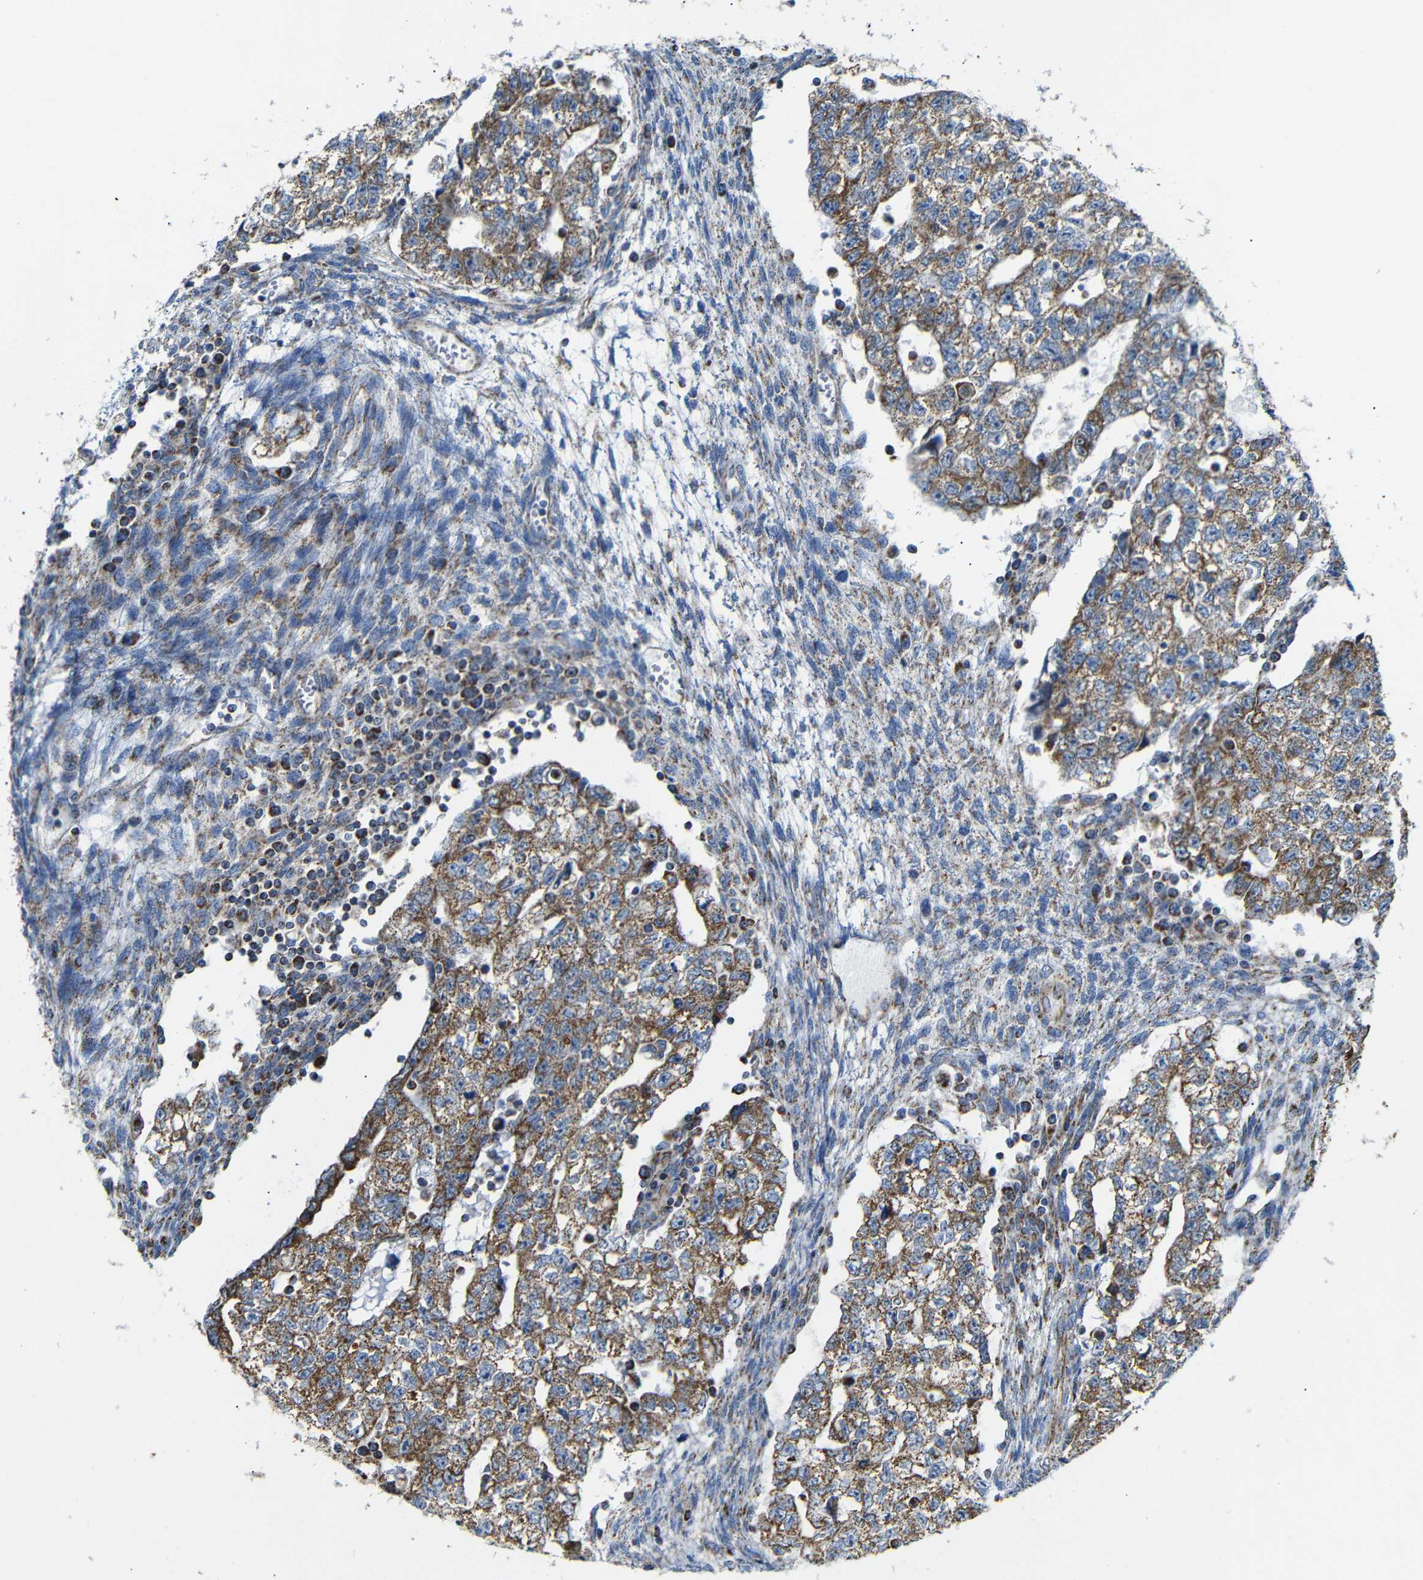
{"staining": {"intensity": "moderate", "quantity": ">75%", "location": "cytoplasmic/membranous"}, "tissue": "testis cancer", "cell_type": "Tumor cells", "image_type": "cancer", "snomed": [{"axis": "morphology", "description": "Seminoma, NOS"}, {"axis": "morphology", "description": "Carcinoma, Embryonal, NOS"}, {"axis": "topography", "description": "Testis"}], "caption": "DAB immunohistochemical staining of human seminoma (testis) reveals moderate cytoplasmic/membranous protein expression in approximately >75% of tumor cells. (brown staining indicates protein expression, while blue staining denotes nuclei).", "gene": "FAM171B", "patient": {"sex": "male", "age": 38}}